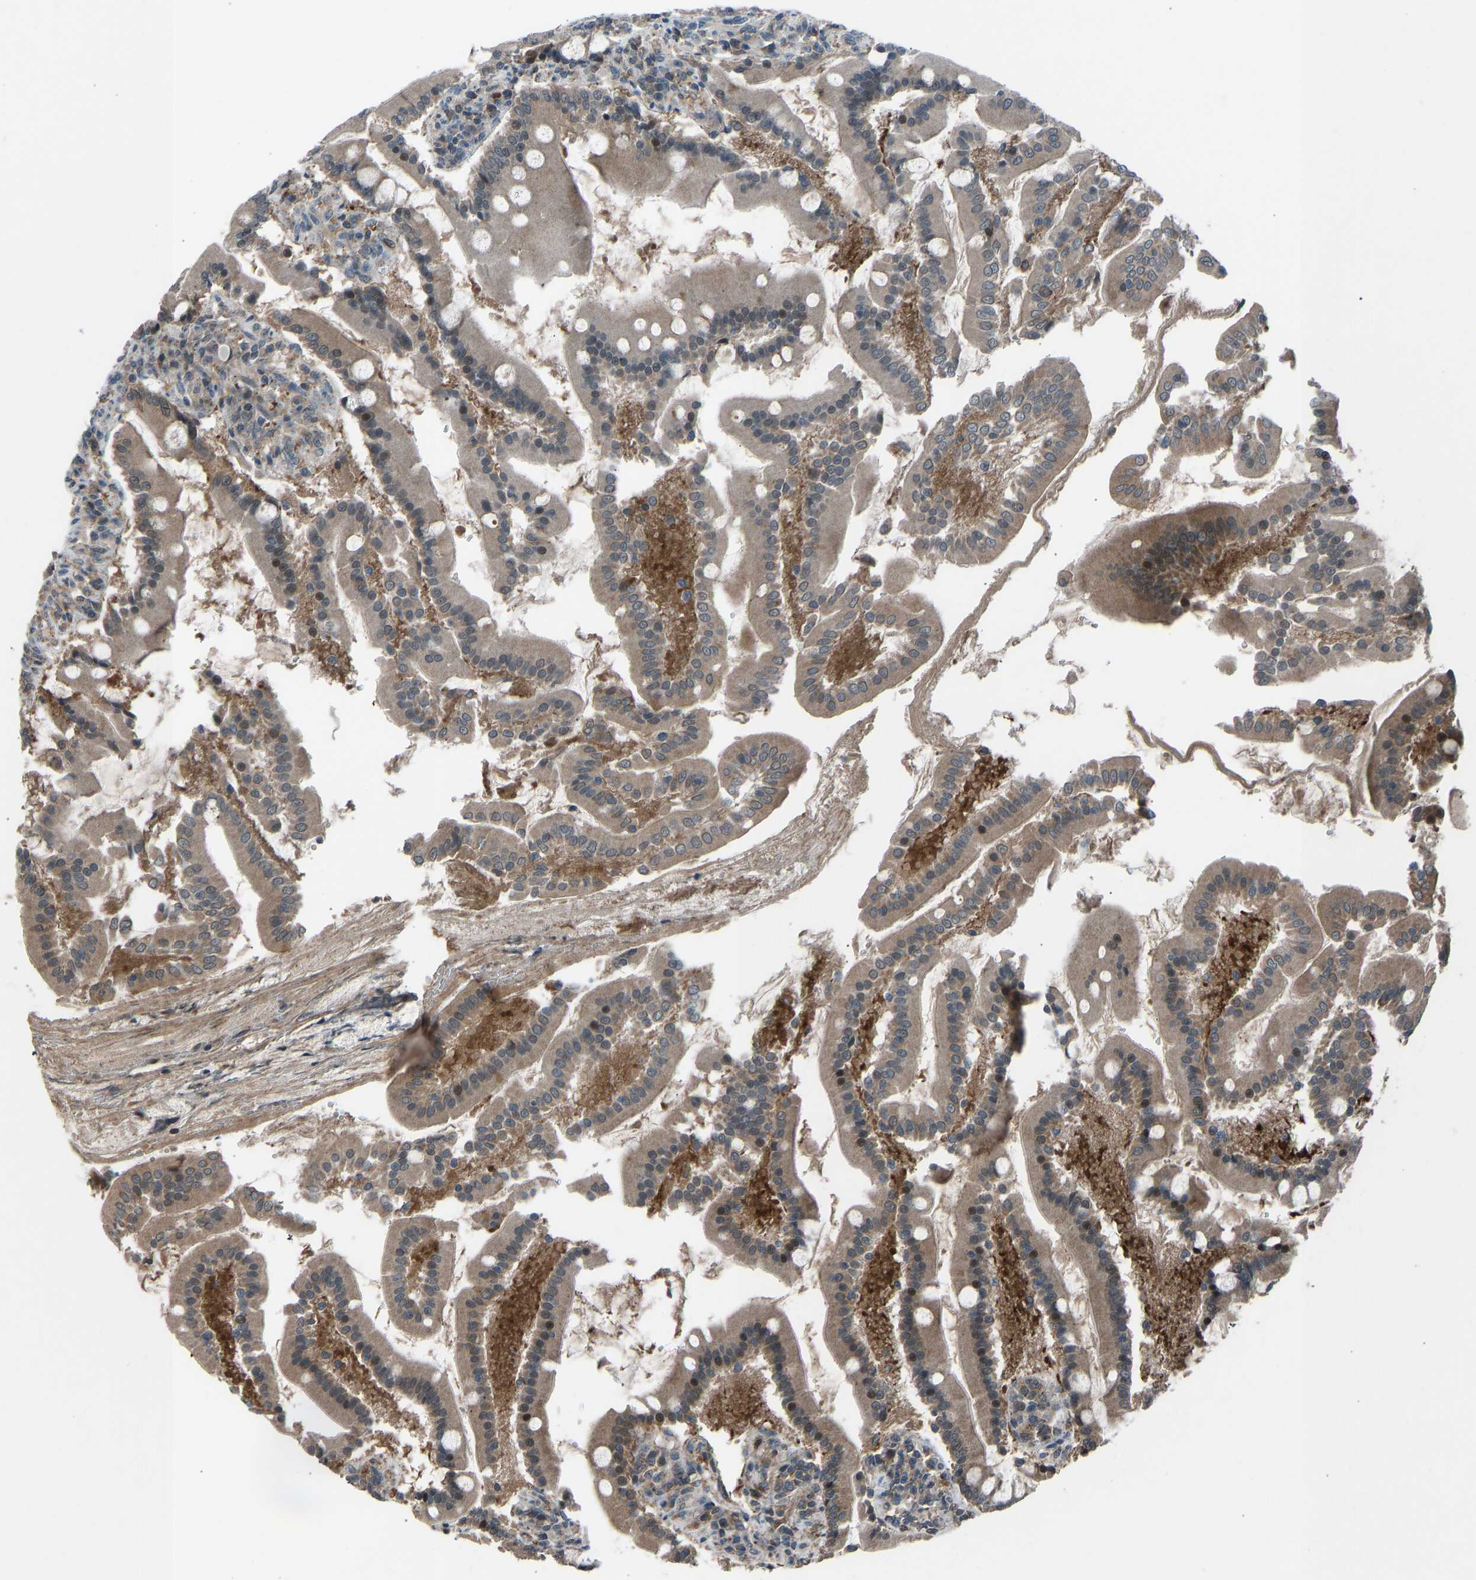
{"staining": {"intensity": "moderate", "quantity": ">75%", "location": "cytoplasmic/membranous,nuclear"}, "tissue": "duodenum", "cell_type": "Glandular cells", "image_type": "normal", "snomed": [{"axis": "morphology", "description": "Normal tissue, NOS"}, {"axis": "topography", "description": "Duodenum"}], "caption": "This is a photomicrograph of immunohistochemistry (IHC) staining of normal duodenum, which shows moderate expression in the cytoplasmic/membranous,nuclear of glandular cells.", "gene": "SLC43A1", "patient": {"sex": "male", "age": 50}}